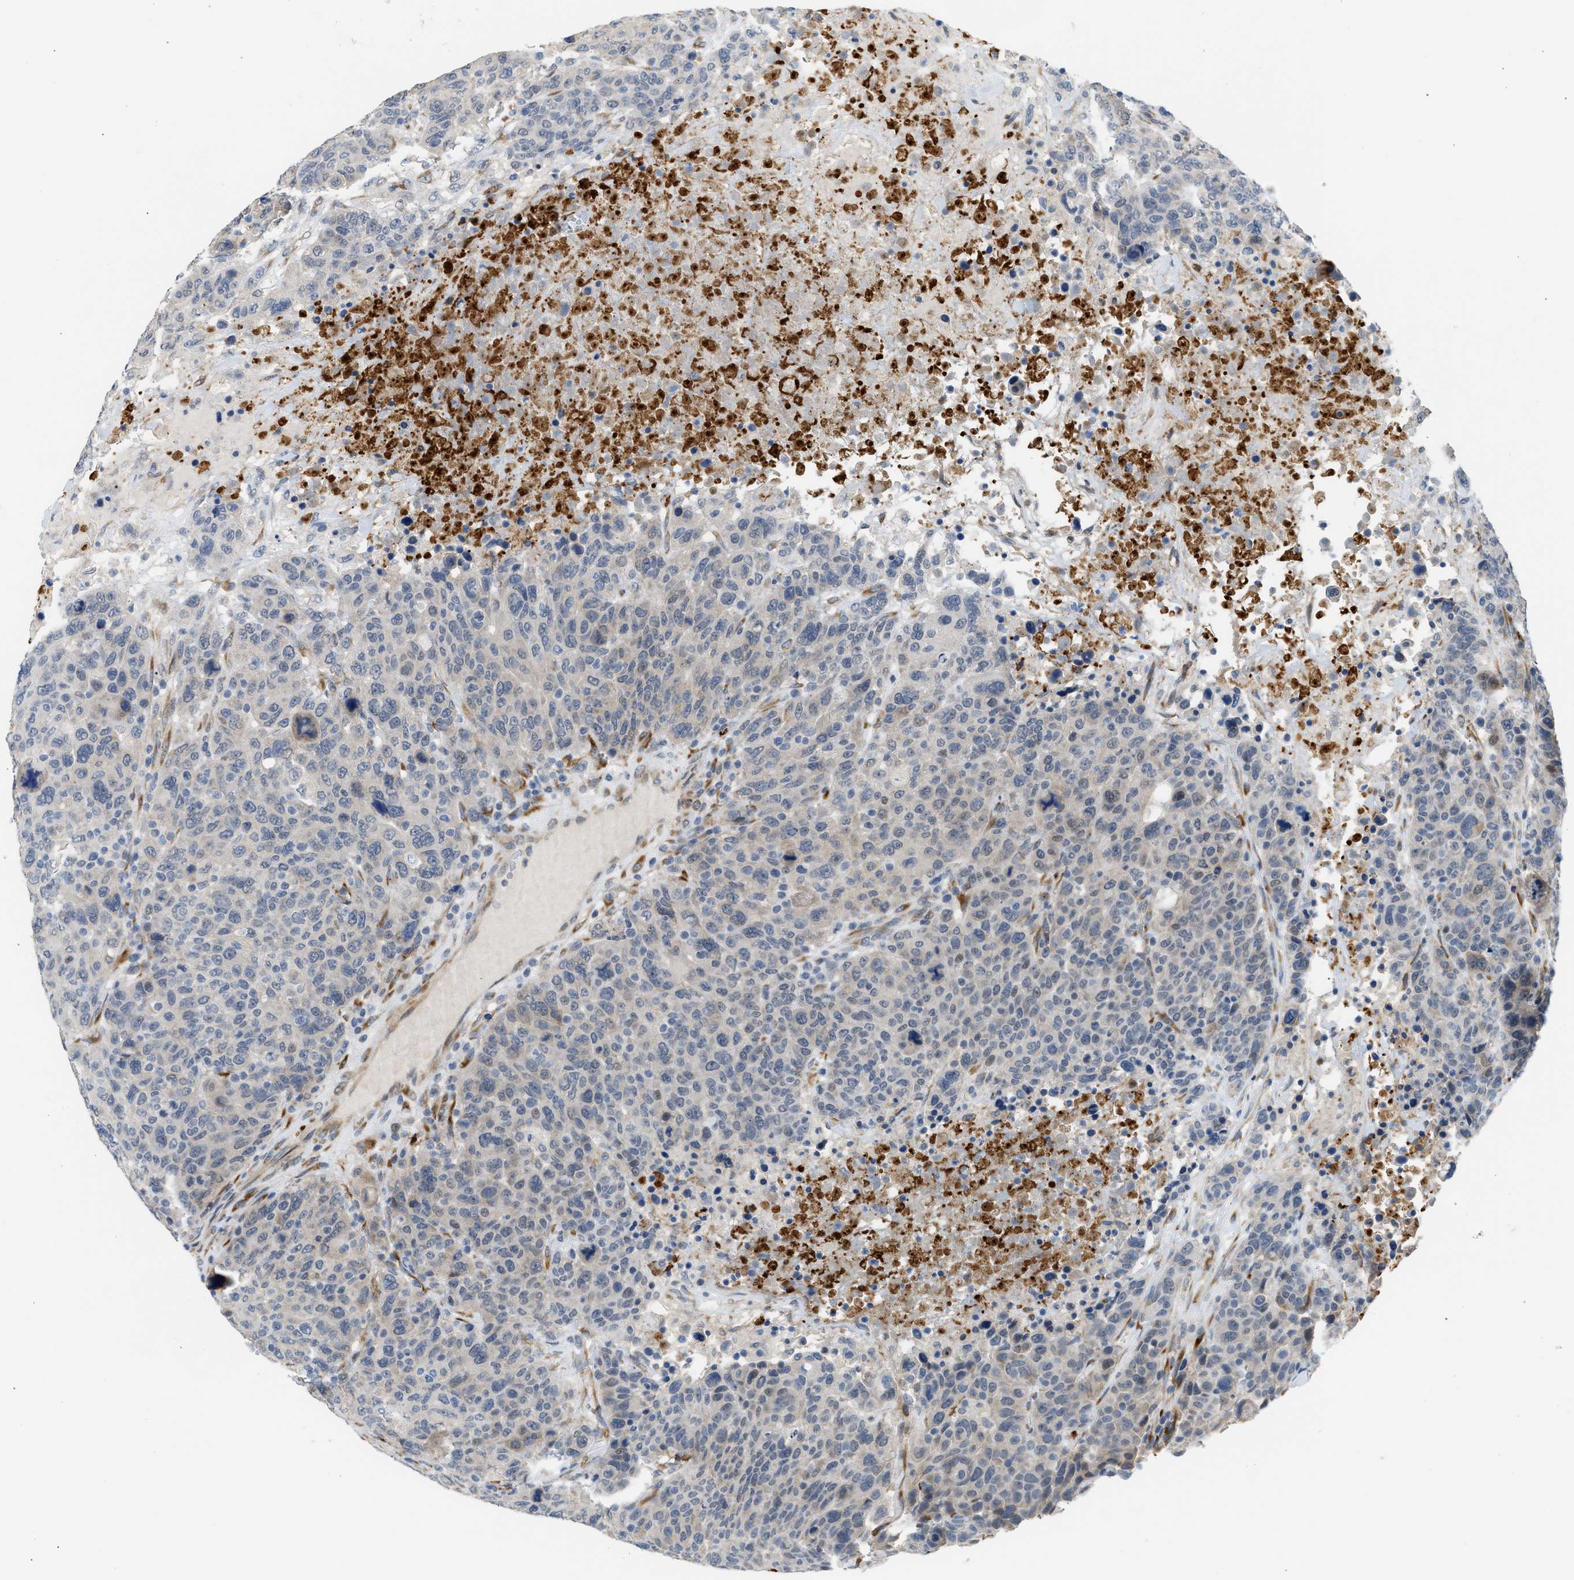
{"staining": {"intensity": "moderate", "quantity": "<25%", "location": "cytoplasmic/membranous"}, "tissue": "breast cancer", "cell_type": "Tumor cells", "image_type": "cancer", "snomed": [{"axis": "morphology", "description": "Duct carcinoma"}, {"axis": "topography", "description": "Breast"}], "caption": "An immunohistochemistry micrograph of tumor tissue is shown. Protein staining in brown highlights moderate cytoplasmic/membranous positivity in invasive ductal carcinoma (breast) within tumor cells. (IHC, brightfield microscopy, high magnification).", "gene": "KCNC2", "patient": {"sex": "female", "age": 37}}